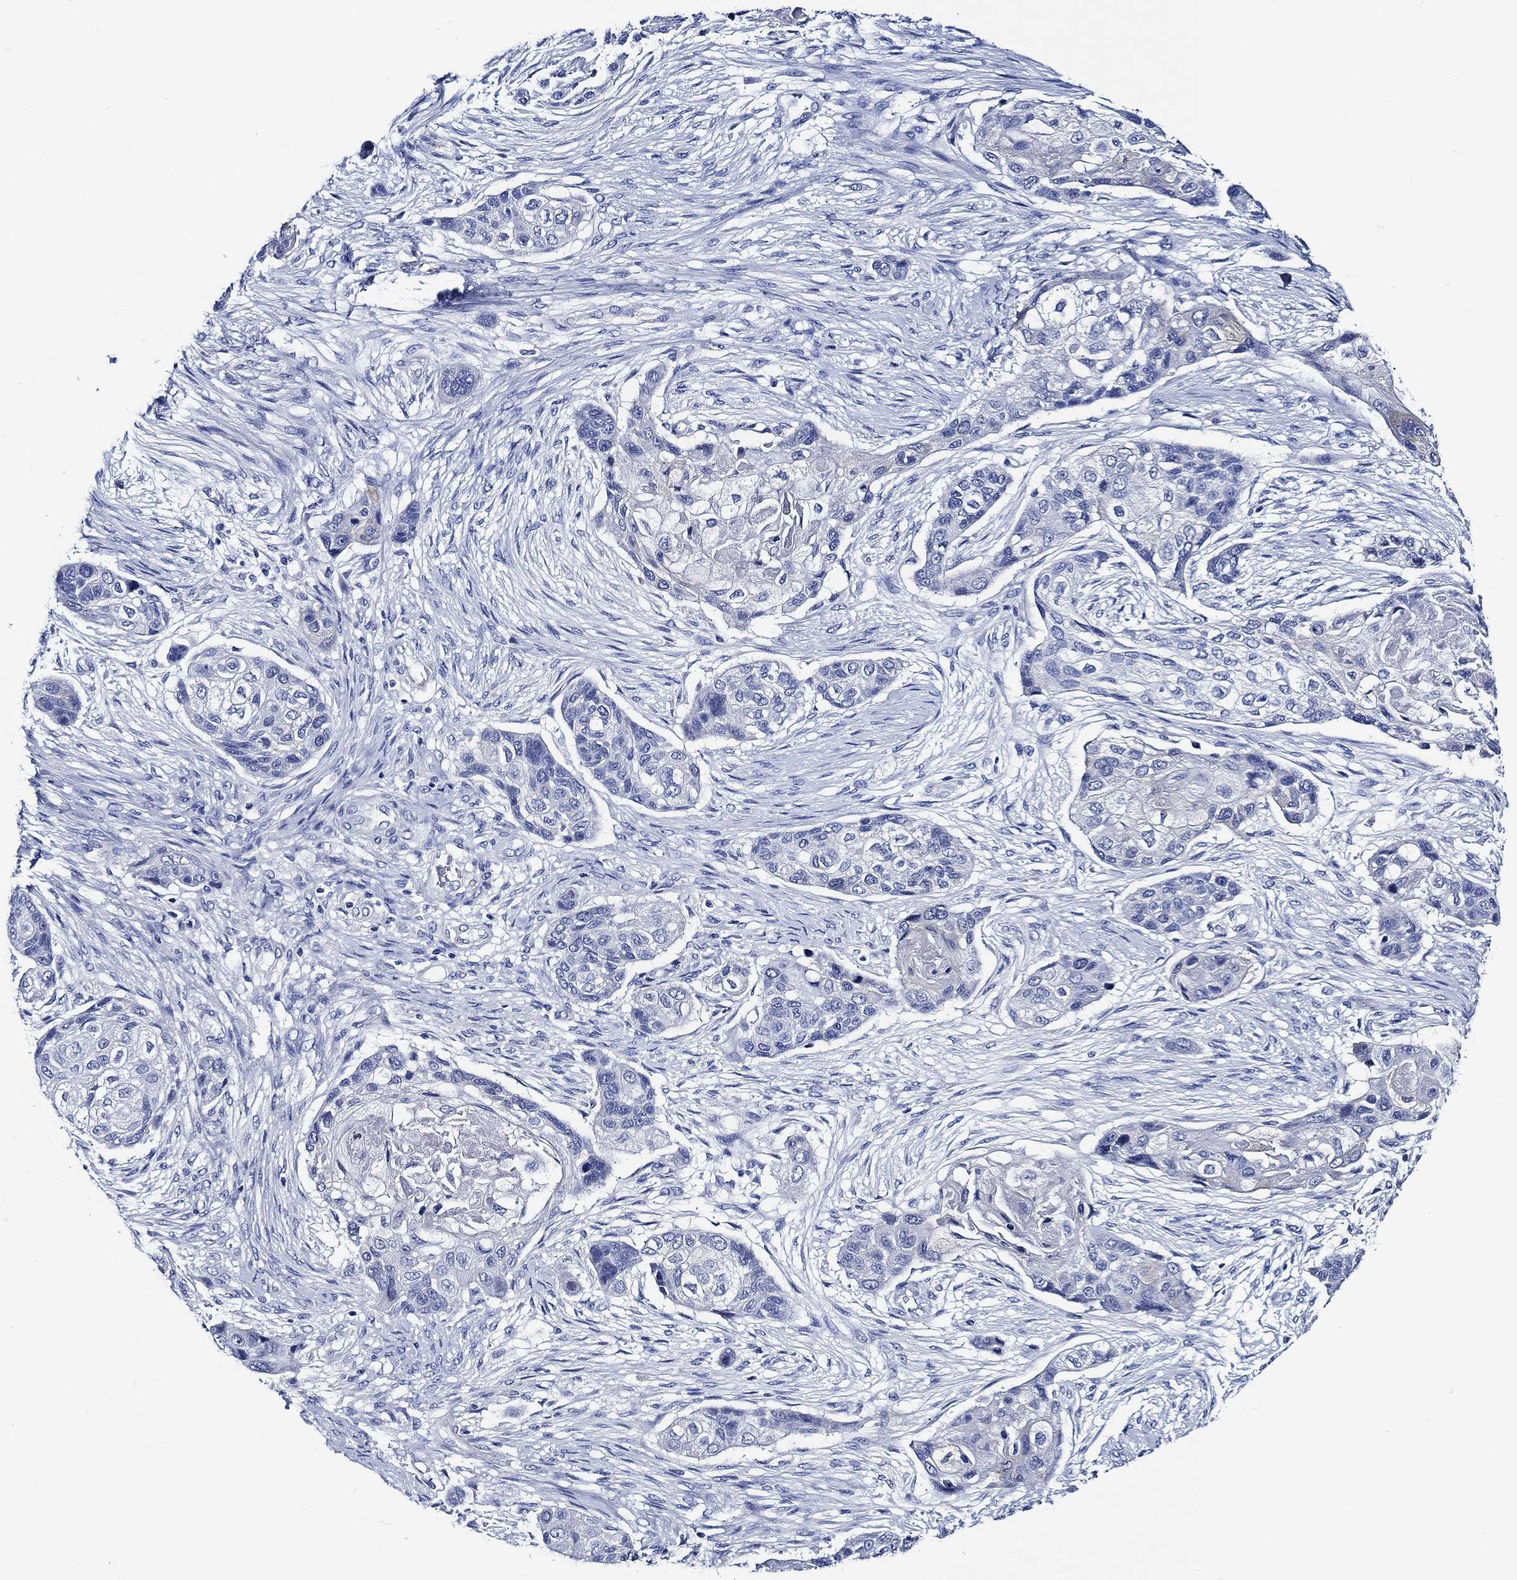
{"staining": {"intensity": "negative", "quantity": "none", "location": "none"}, "tissue": "lung cancer", "cell_type": "Tumor cells", "image_type": "cancer", "snomed": [{"axis": "morphology", "description": "Squamous cell carcinoma, NOS"}, {"axis": "topography", "description": "Lung"}], "caption": "Micrograph shows no significant protein staining in tumor cells of squamous cell carcinoma (lung). (DAB immunohistochemistry visualized using brightfield microscopy, high magnification).", "gene": "WDR62", "patient": {"sex": "male", "age": 69}}